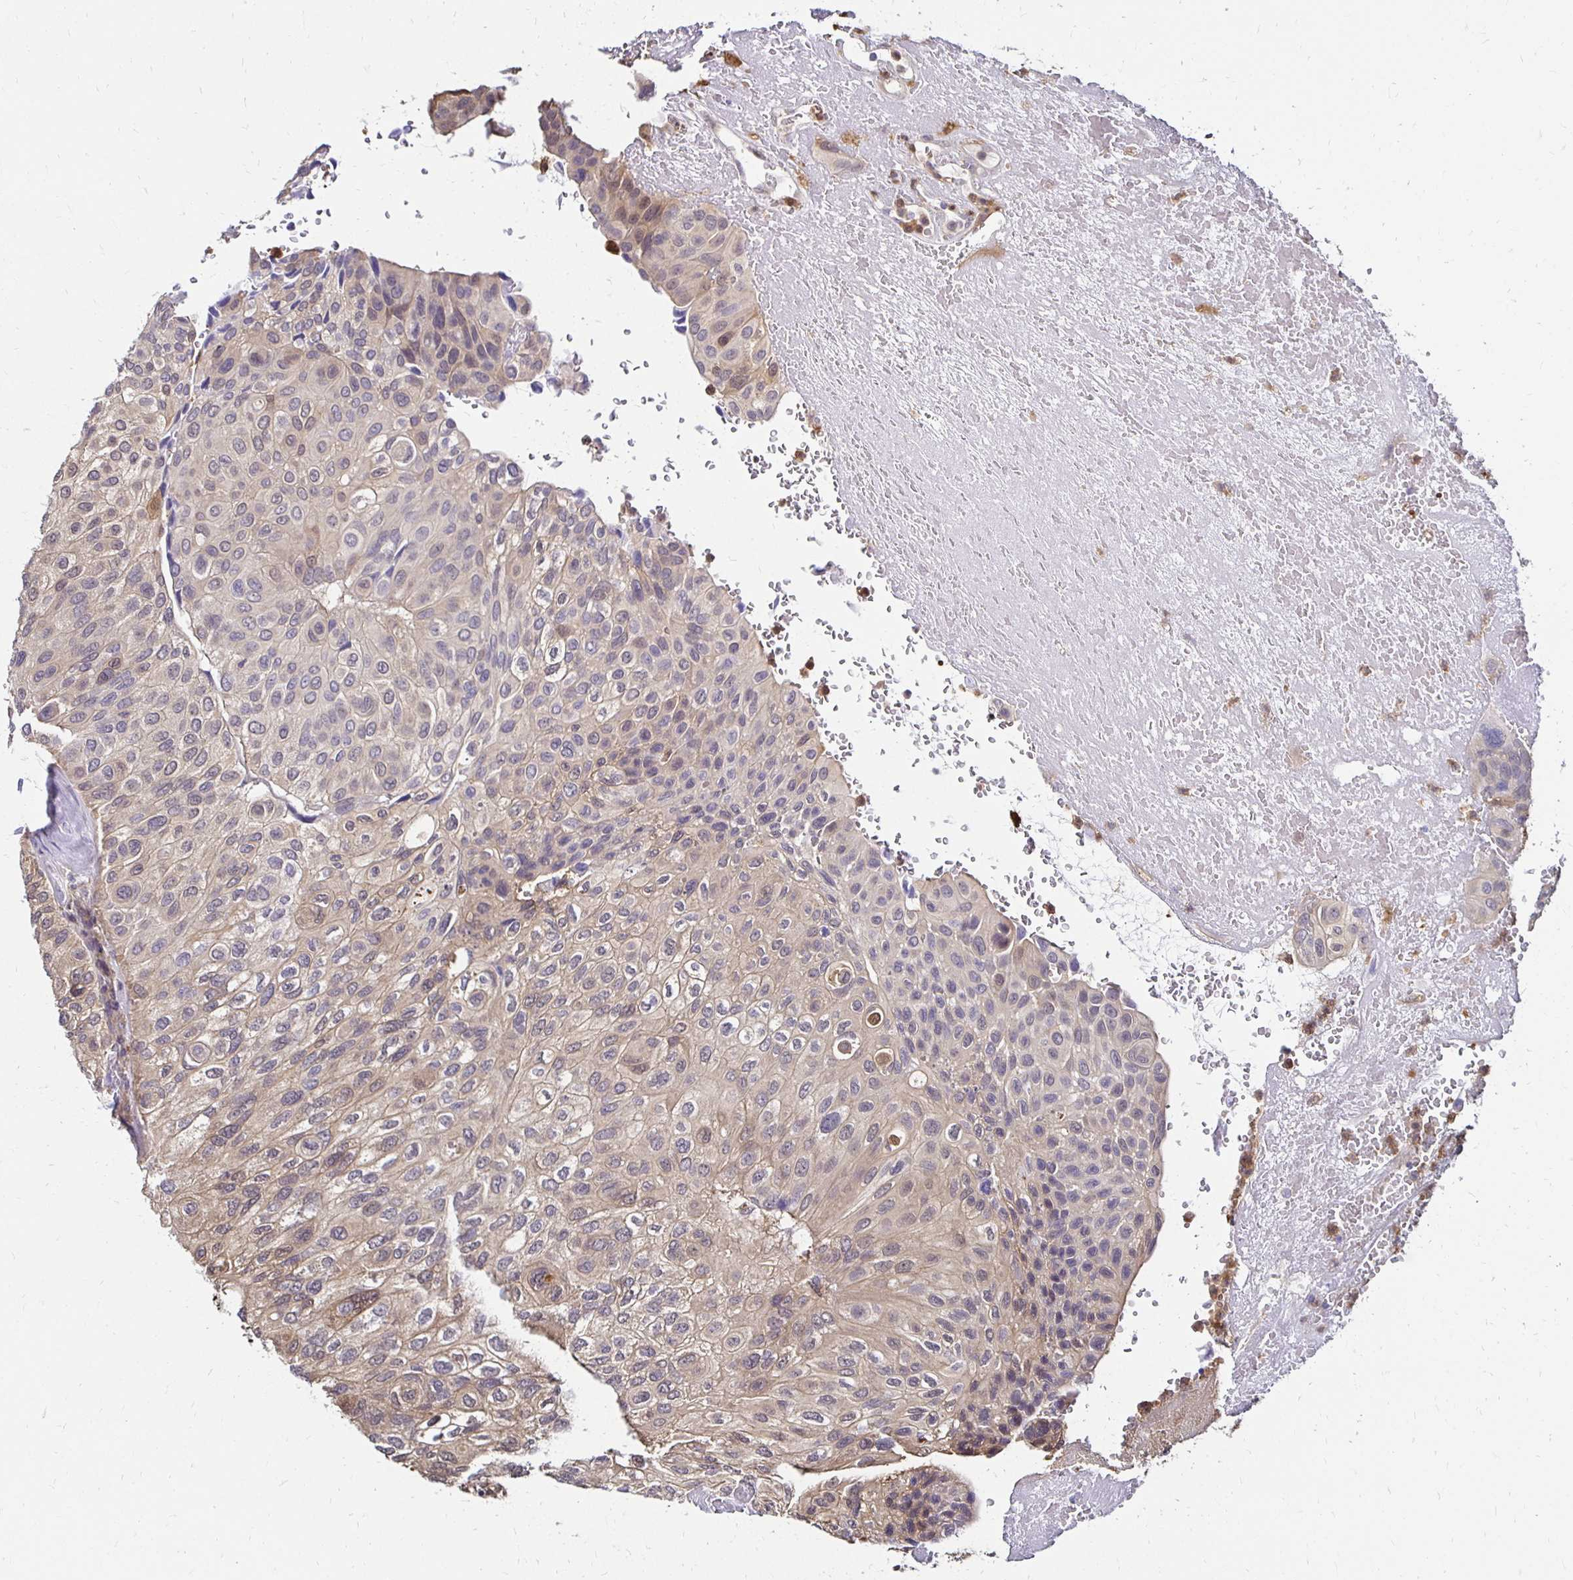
{"staining": {"intensity": "weak", "quantity": "<25%", "location": "cytoplasmic/membranous"}, "tissue": "urothelial cancer", "cell_type": "Tumor cells", "image_type": "cancer", "snomed": [{"axis": "morphology", "description": "Urothelial carcinoma, High grade"}, {"axis": "topography", "description": "Urinary bladder"}], "caption": "DAB immunohistochemical staining of urothelial cancer demonstrates no significant expression in tumor cells. Nuclei are stained in blue.", "gene": "TXN", "patient": {"sex": "male", "age": 66}}